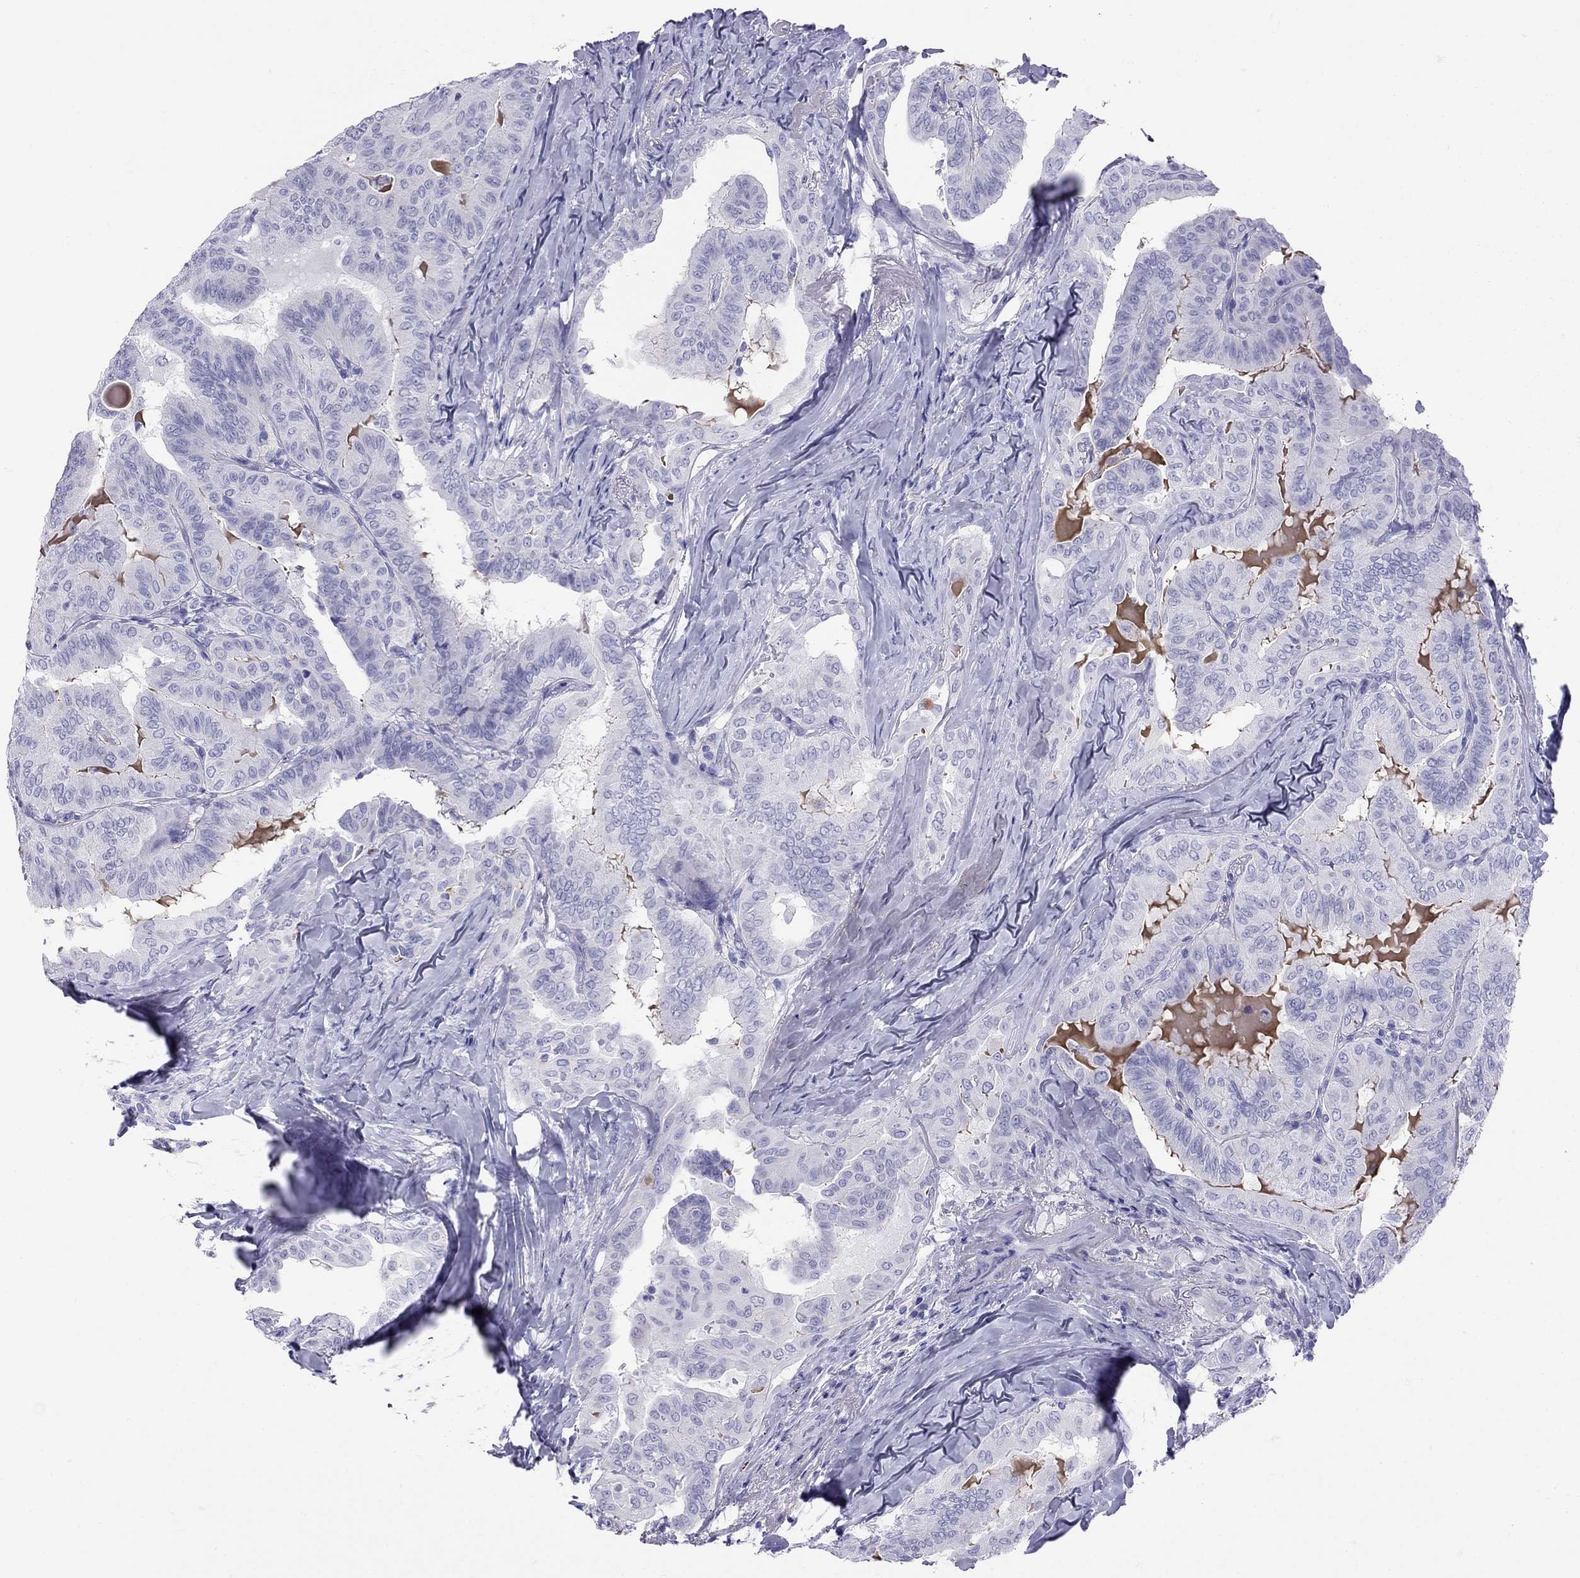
{"staining": {"intensity": "negative", "quantity": "none", "location": "none"}, "tissue": "thyroid cancer", "cell_type": "Tumor cells", "image_type": "cancer", "snomed": [{"axis": "morphology", "description": "Papillary adenocarcinoma, NOS"}, {"axis": "topography", "description": "Thyroid gland"}], "caption": "Tumor cells show no significant protein expression in thyroid papillary adenocarcinoma.", "gene": "GRIA2", "patient": {"sex": "female", "age": 68}}